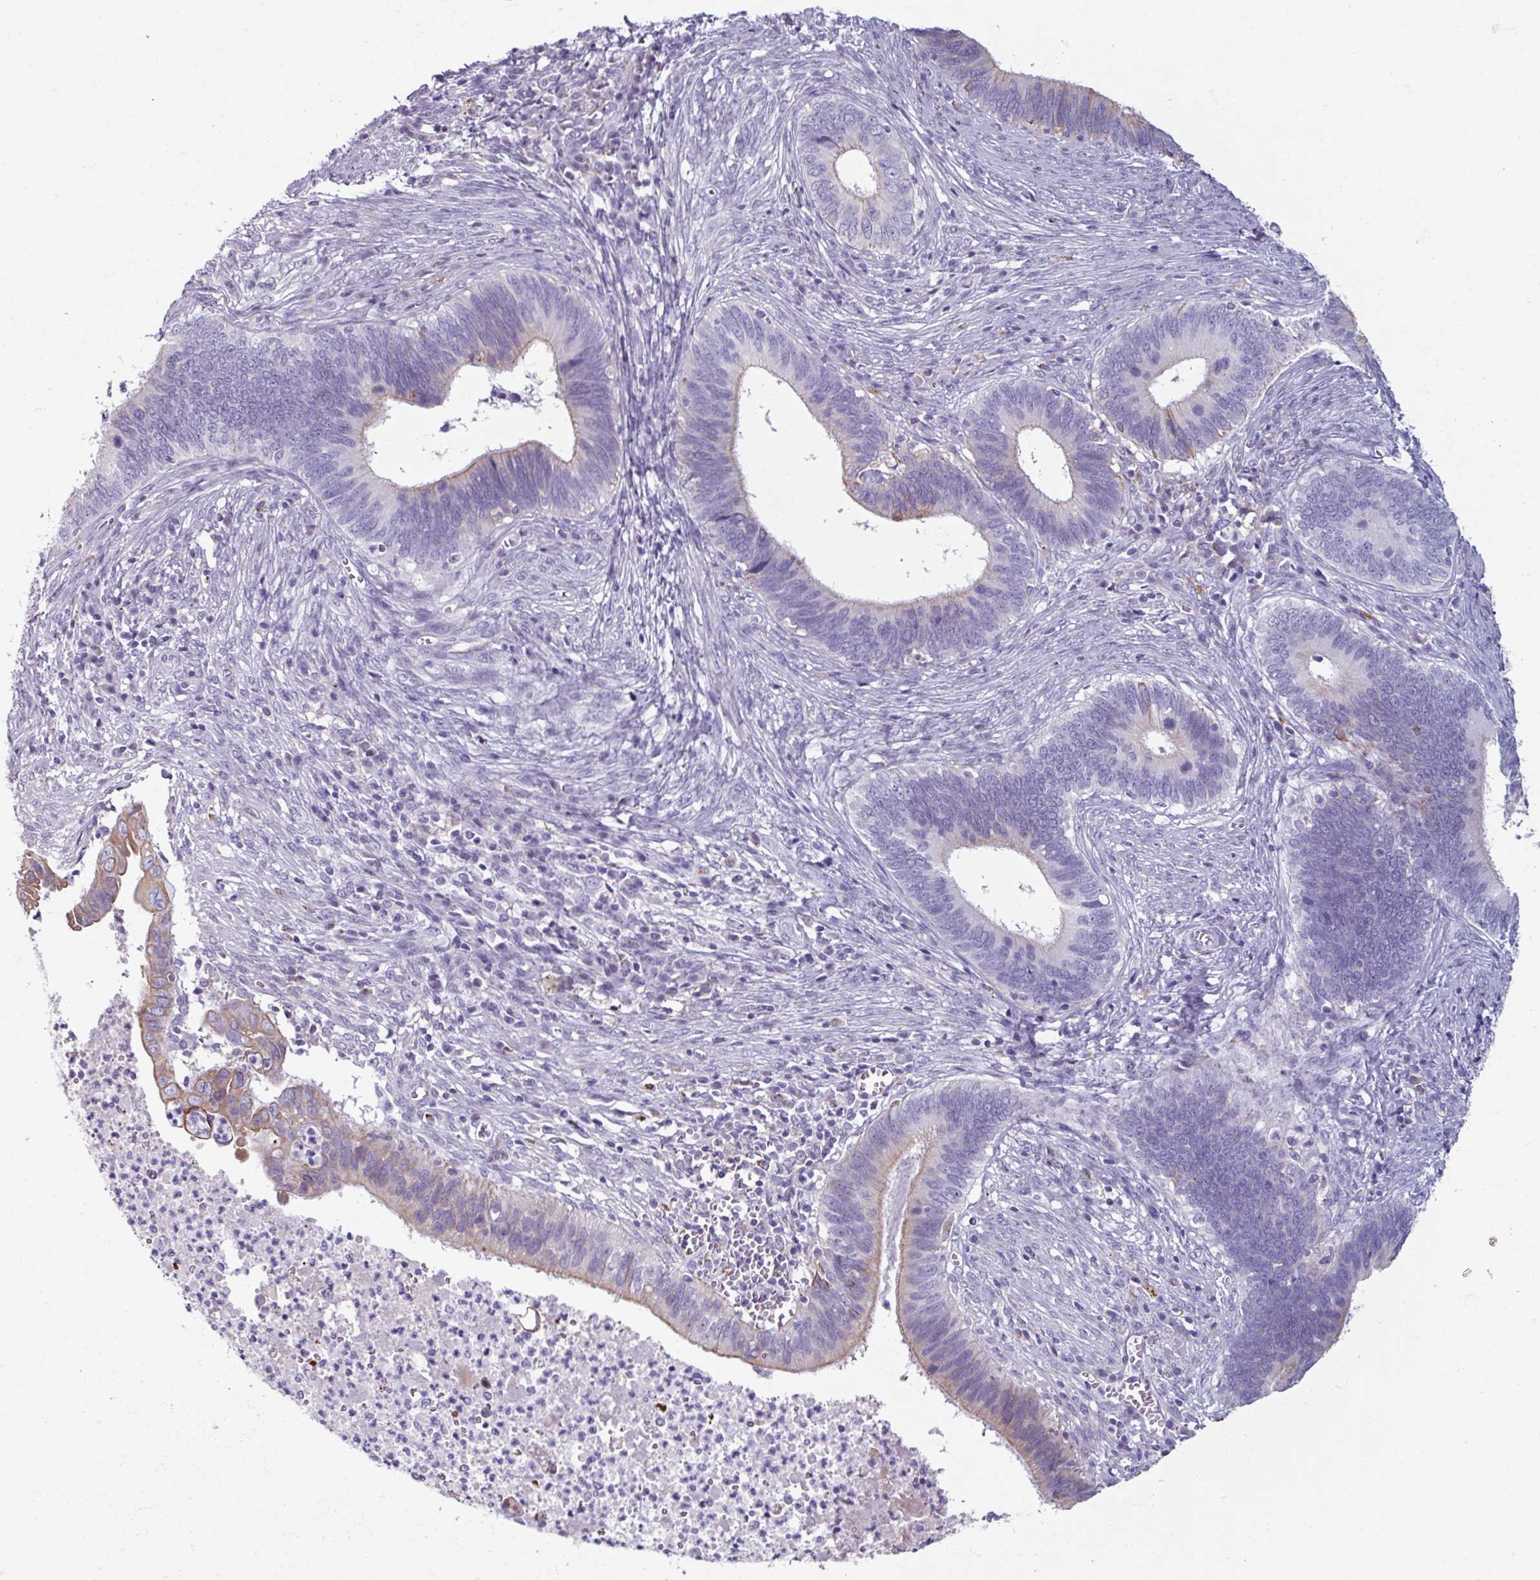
{"staining": {"intensity": "moderate", "quantity": "<25%", "location": "cytoplasmic/membranous"}, "tissue": "cervical cancer", "cell_type": "Tumor cells", "image_type": "cancer", "snomed": [{"axis": "morphology", "description": "Adenocarcinoma, NOS"}, {"axis": "topography", "description": "Cervix"}], "caption": "Immunohistochemical staining of cervical cancer displays low levels of moderate cytoplasmic/membranous positivity in about <25% of tumor cells. The protein is shown in brown color, while the nuclei are stained blue.", "gene": "SPESP1", "patient": {"sex": "female", "age": 42}}